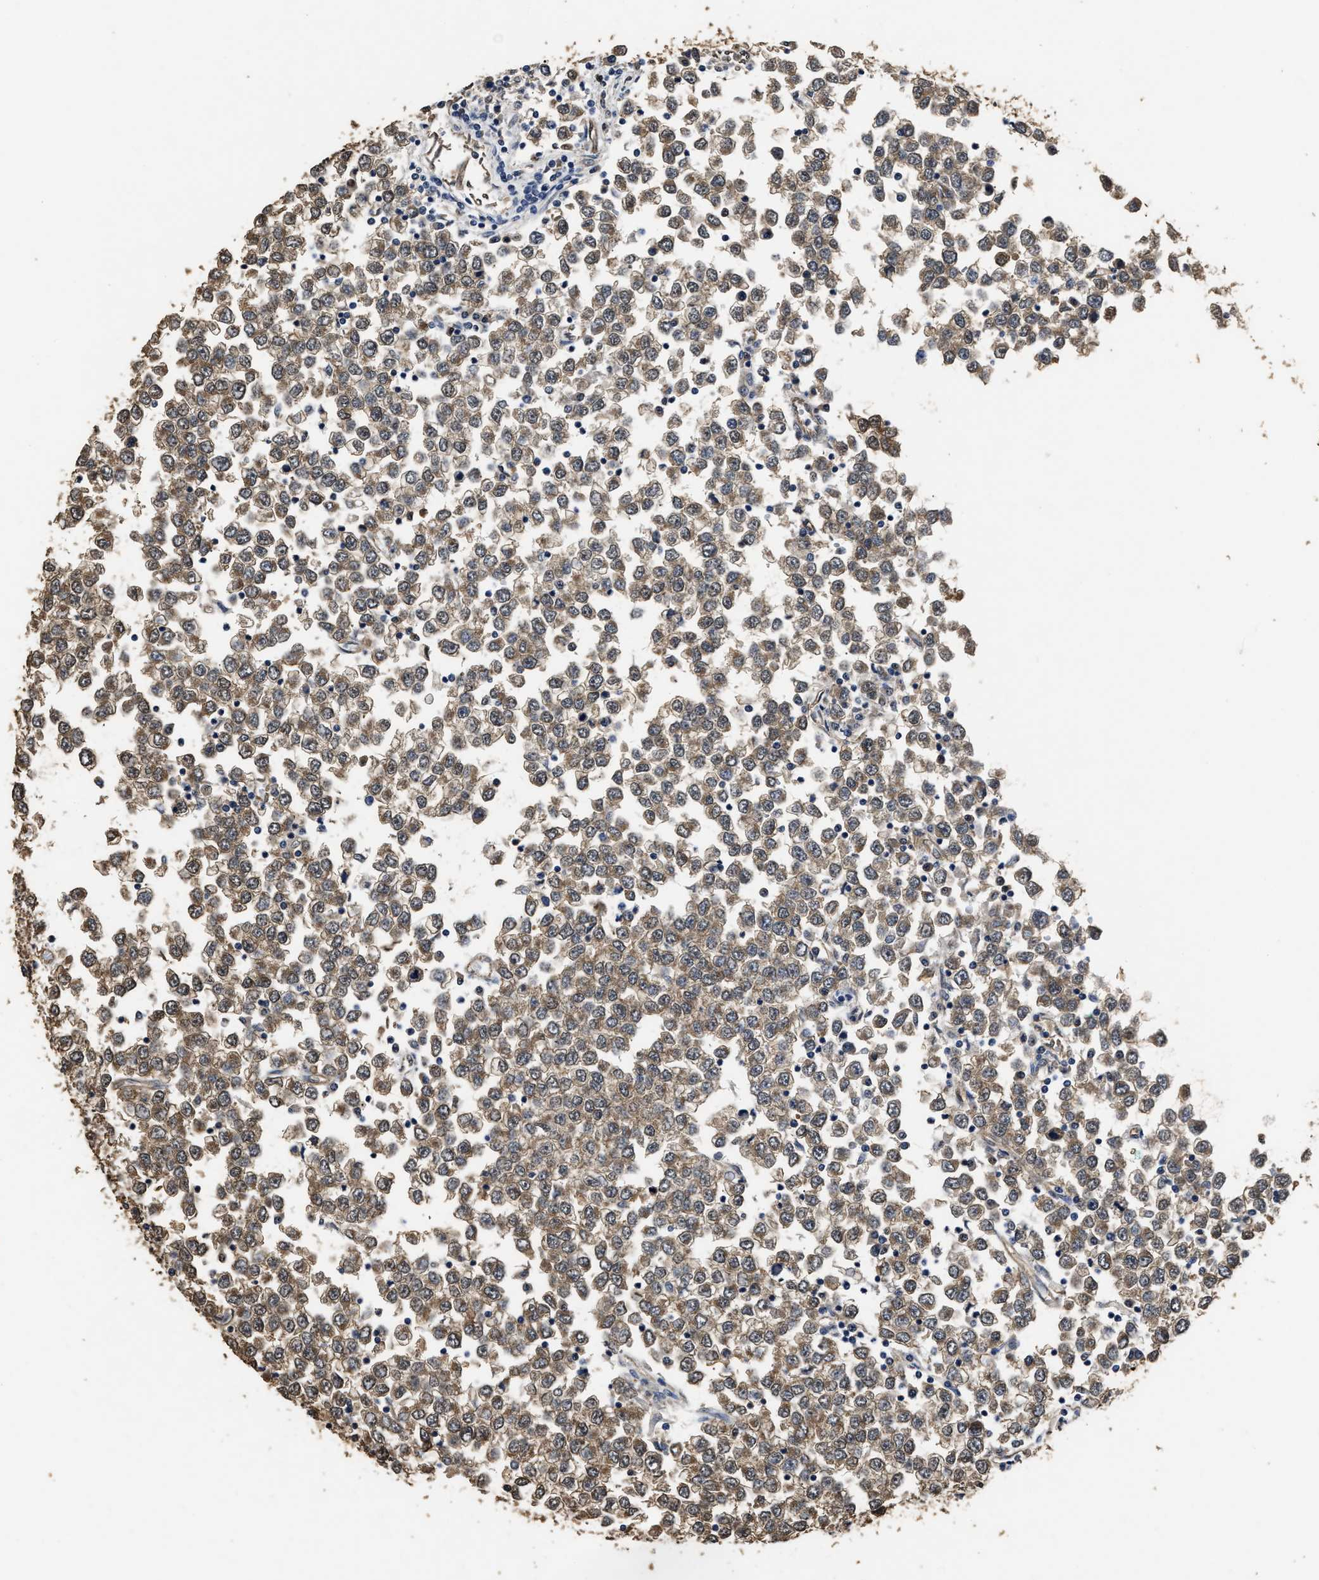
{"staining": {"intensity": "moderate", "quantity": ">75%", "location": "cytoplasmic/membranous"}, "tissue": "testis cancer", "cell_type": "Tumor cells", "image_type": "cancer", "snomed": [{"axis": "morphology", "description": "Seminoma, NOS"}, {"axis": "topography", "description": "Testis"}], "caption": "Protein expression analysis of human seminoma (testis) reveals moderate cytoplasmic/membranous staining in approximately >75% of tumor cells. The protein of interest is shown in brown color, while the nuclei are stained blue.", "gene": "YWHAE", "patient": {"sex": "male", "age": 65}}